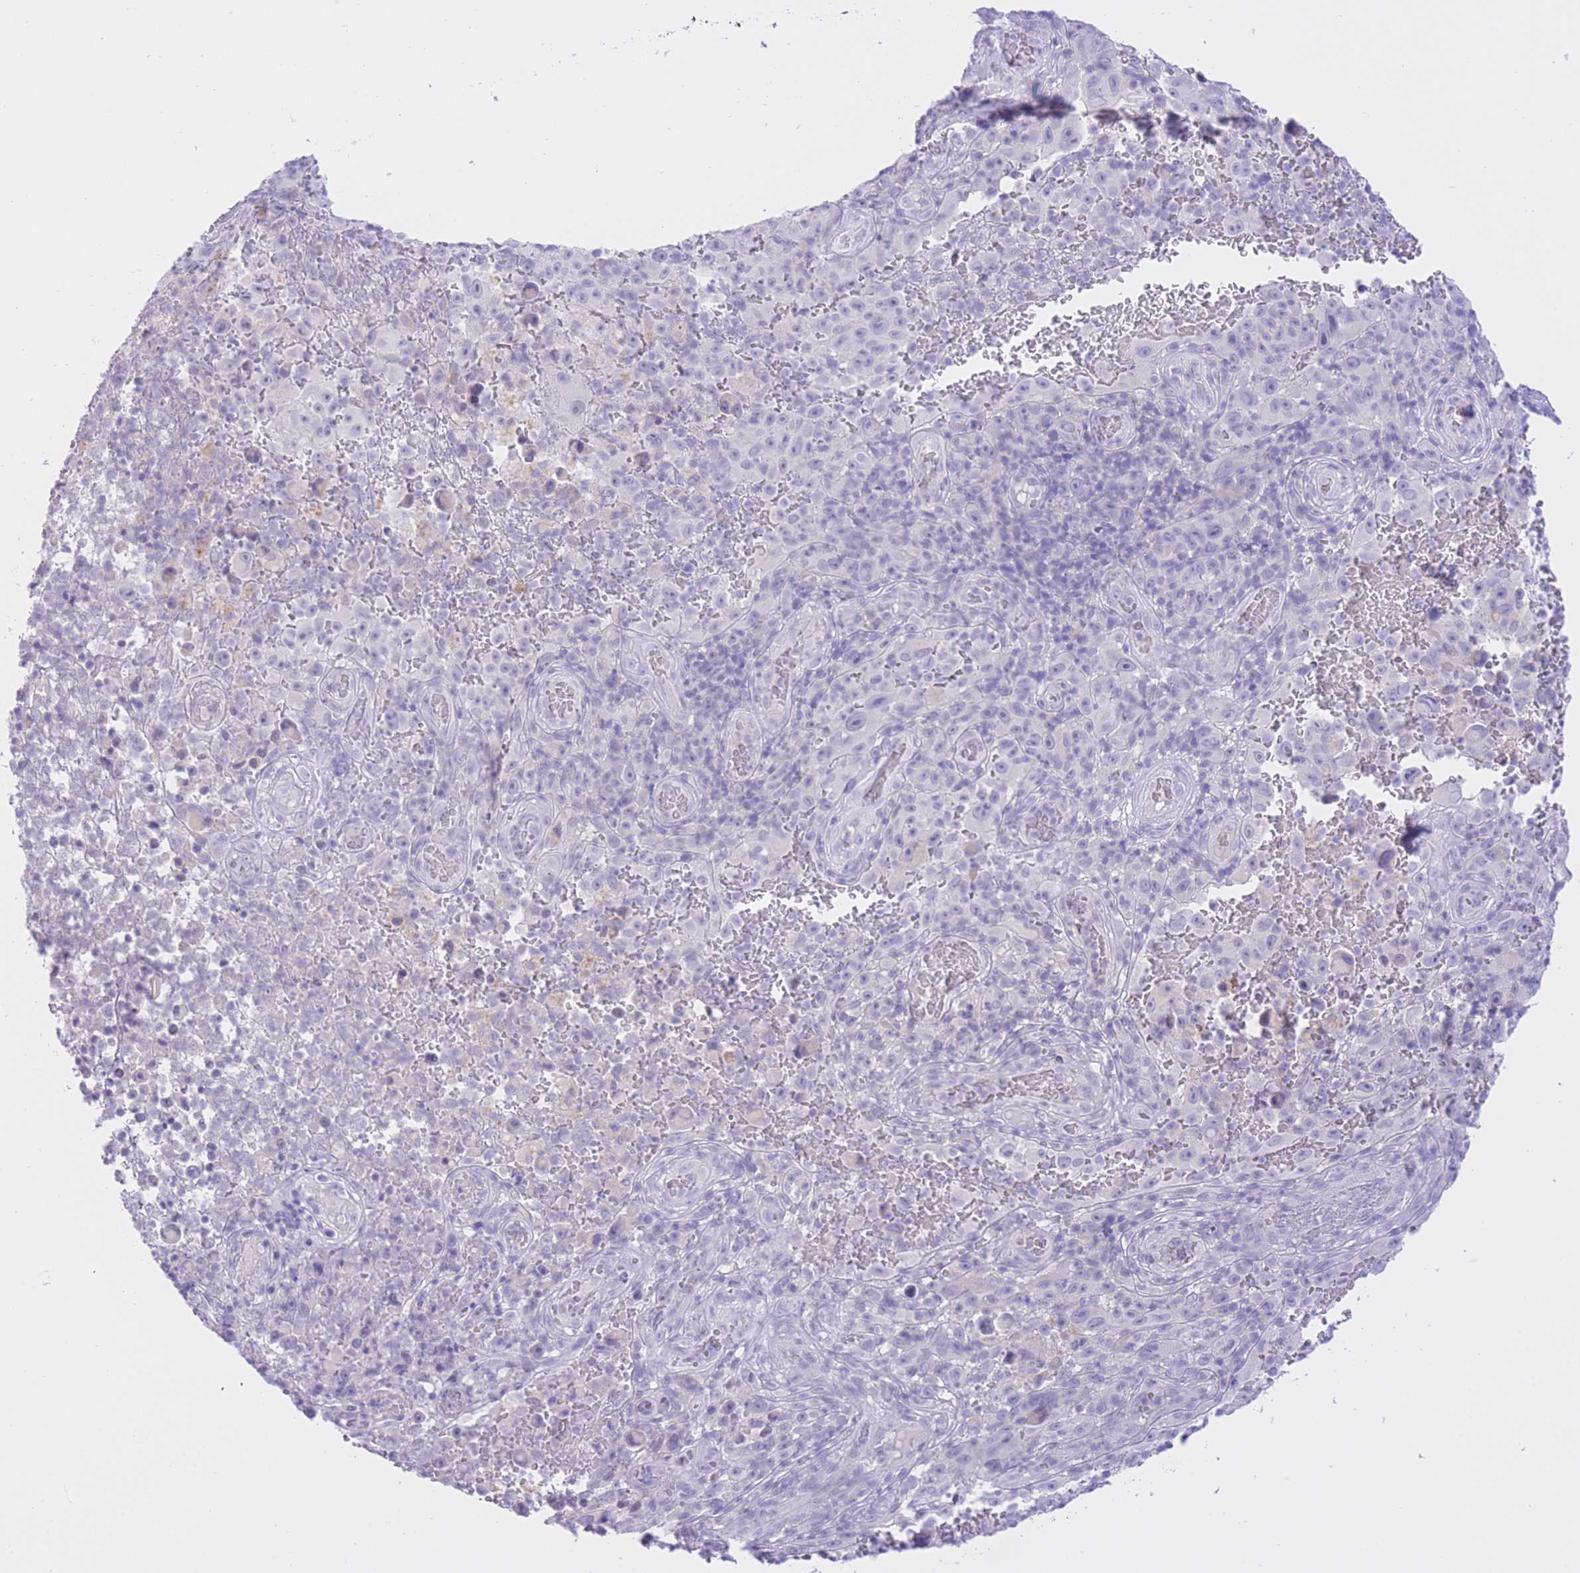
{"staining": {"intensity": "negative", "quantity": "none", "location": "none"}, "tissue": "melanoma", "cell_type": "Tumor cells", "image_type": "cancer", "snomed": [{"axis": "morphology", "description": "Malignant melanoma, NOS"}, {"axis": "topography", "description": "Skin"}], "caption": "Tumor cells are negative for protein expression in human melanoma.", "gene": "ZNF212", "patient": {"sex": "female", "age": 82}}